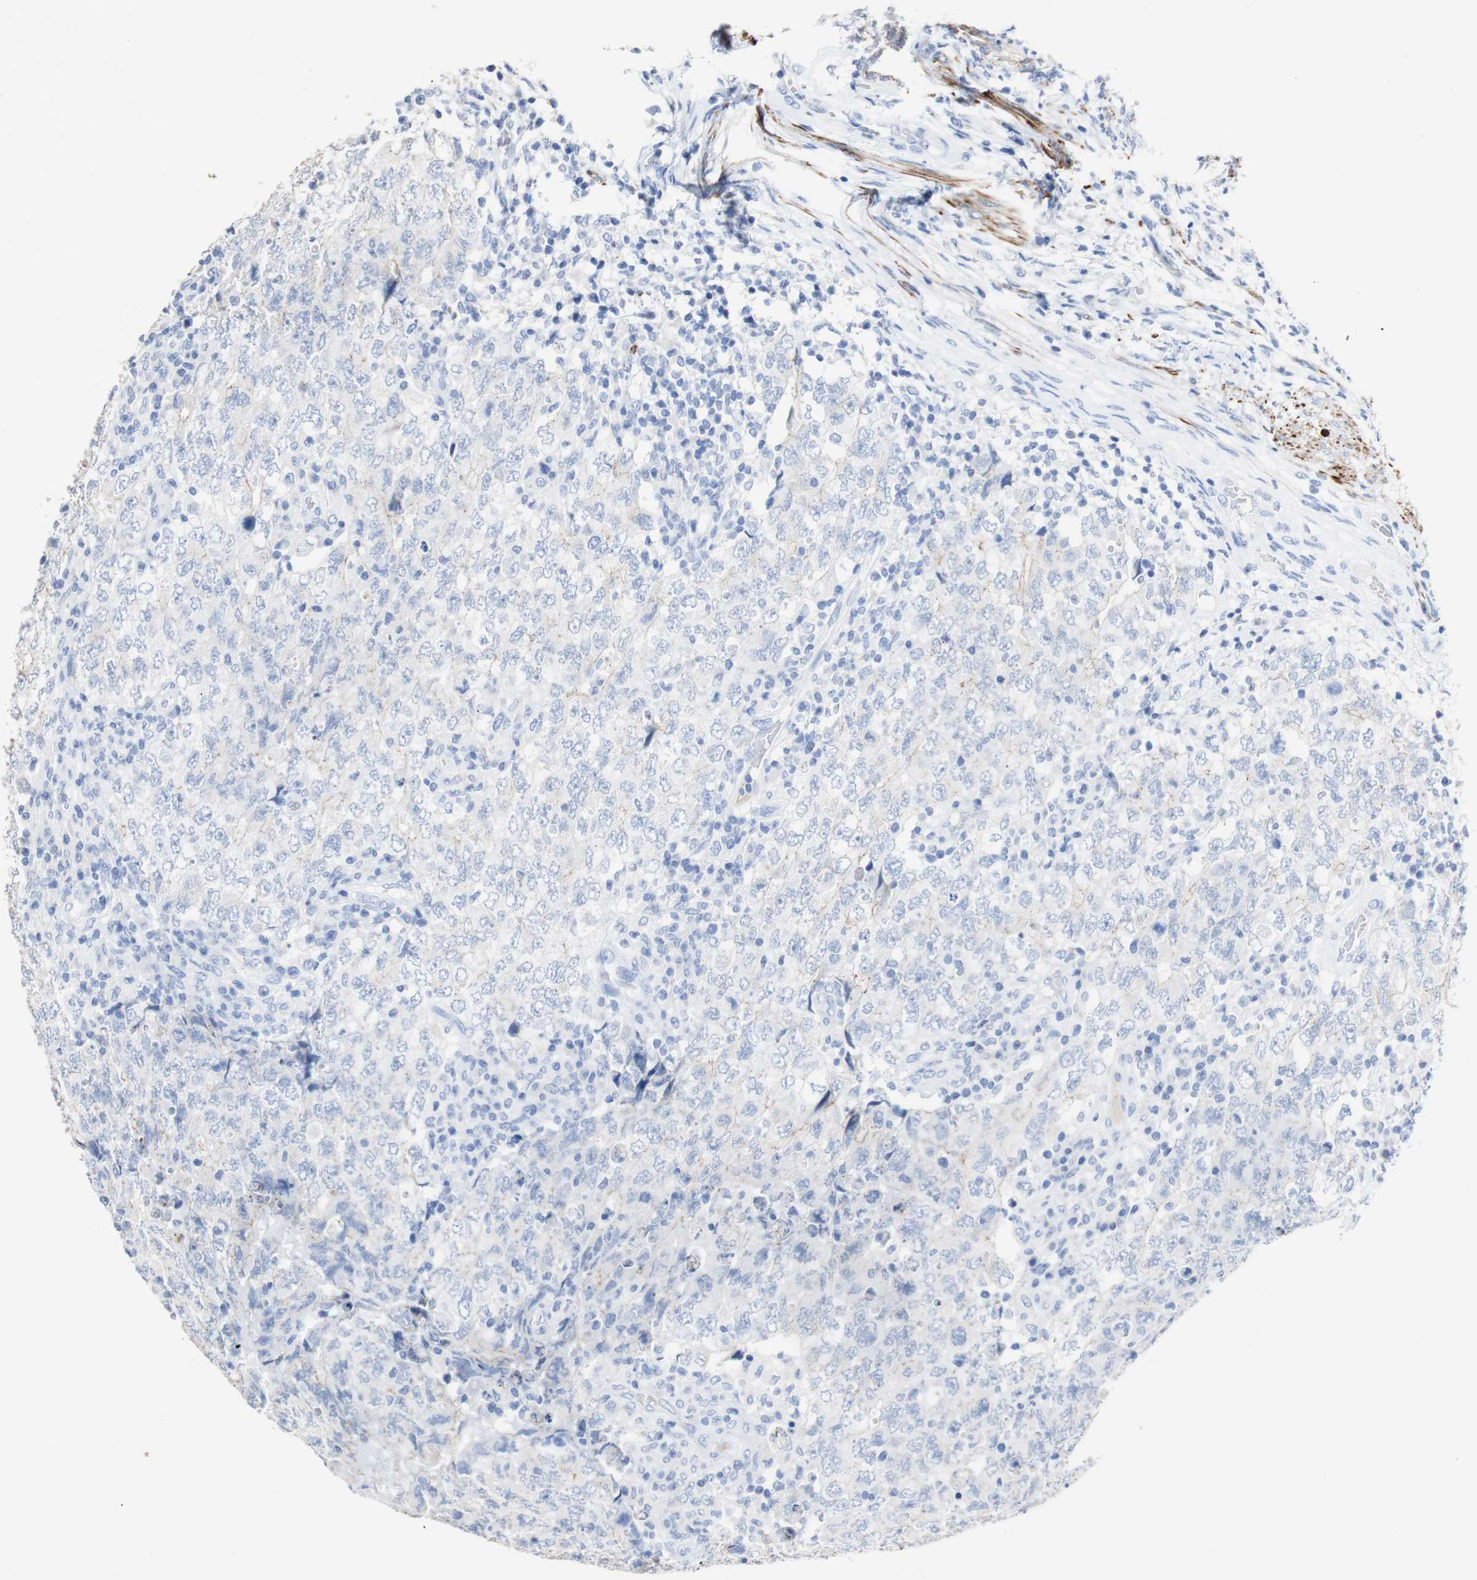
{"staining": {"intensity": "negative", "quantity": "none", "location": "none"}, "tissue": "testis cancer", "cell_type": "Tumor cells", "image_type": "cancer", "snomed": [{"axis": "morphology", "description": "Carcinoma, Embryonal, NOS"}, {"axis": "topography", "description": "Testis"}], "caption": "This micrograph is of testis embryonal carcinoma stained with IHC to label a protein in brown with the nuclei are counter-stained blue. There is no positivity in tumor cells.", "gene": "DSC2", "patient": {"sex": "male", "age": 26}}